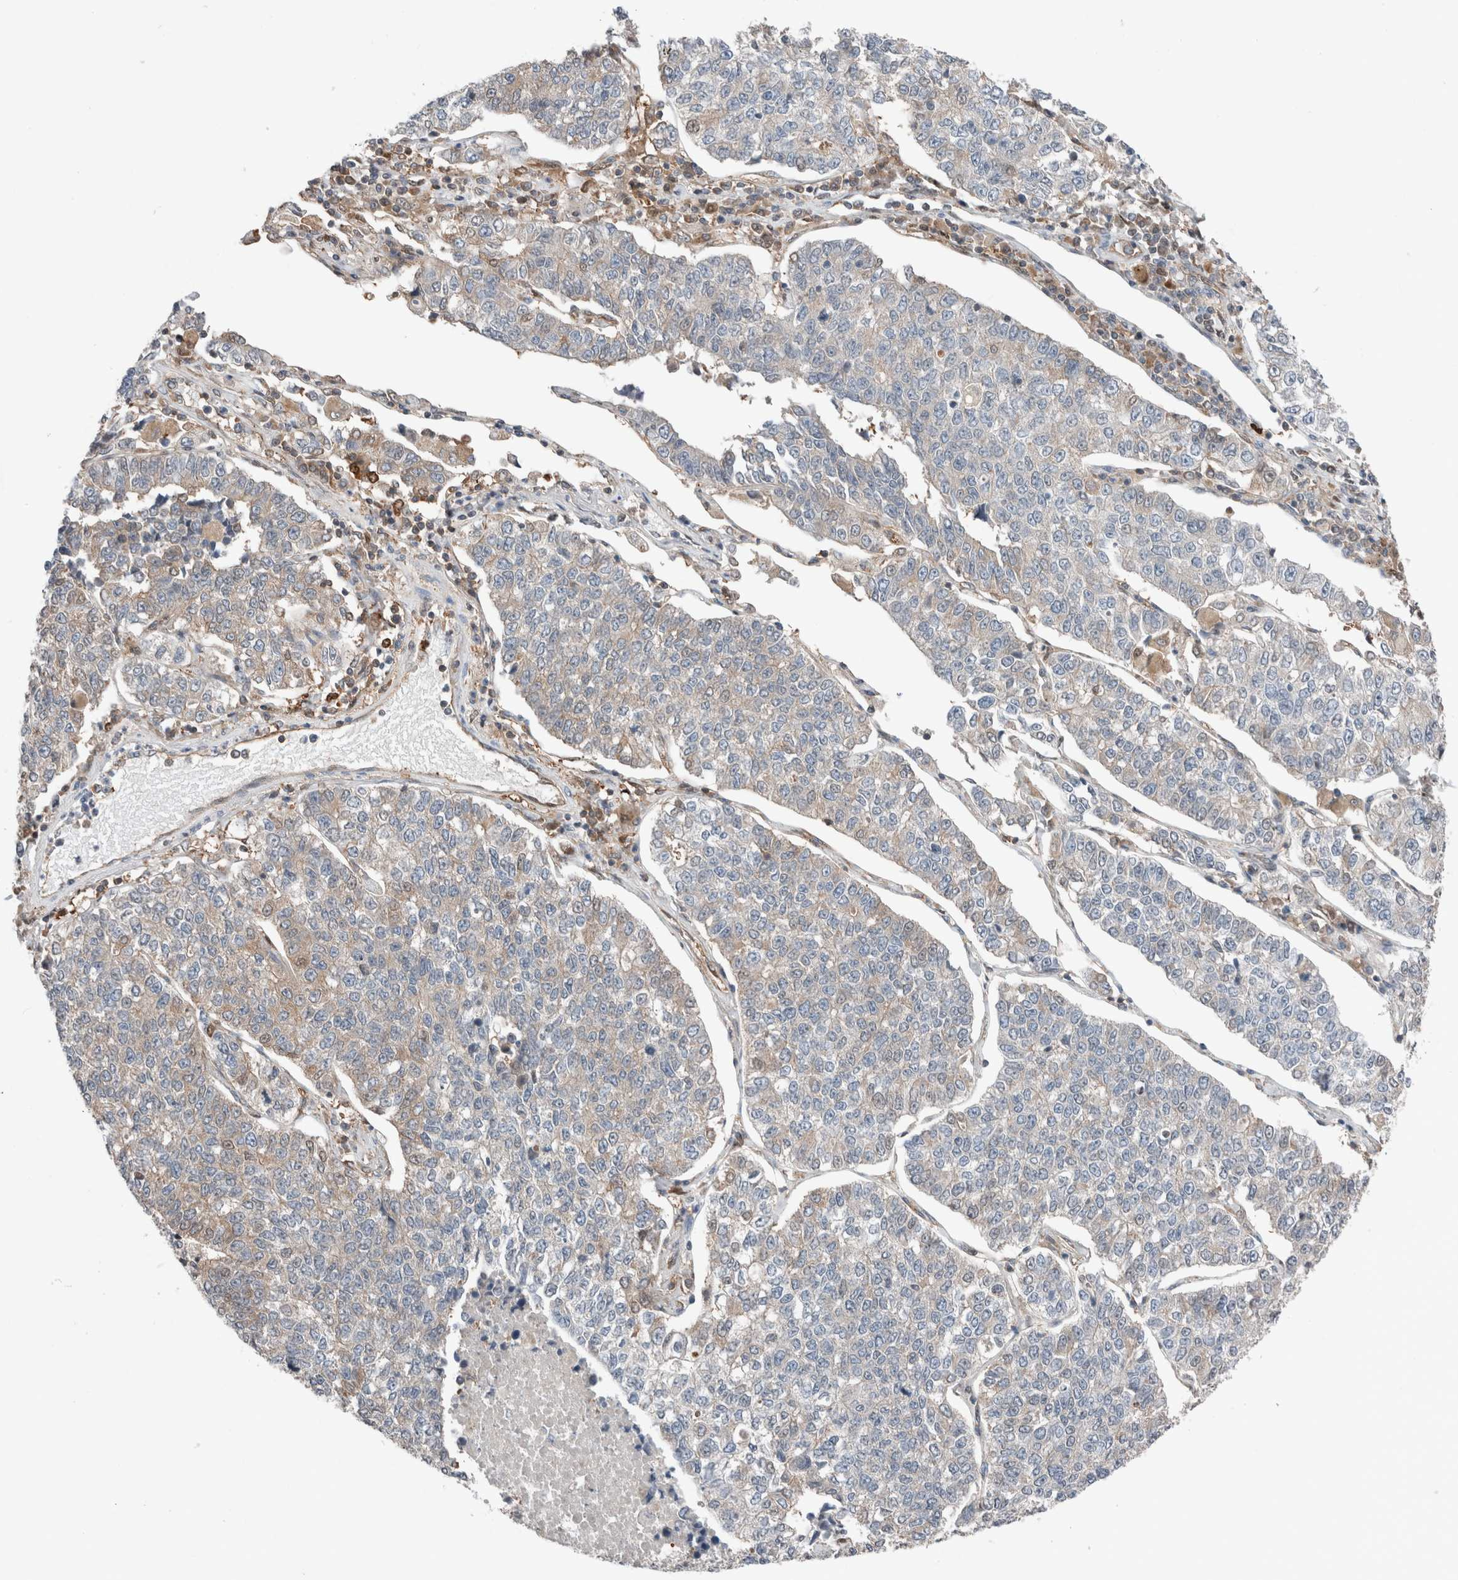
{"staining": {"intensity": "weak", "quantity": "<25%", "location": "cytoplasmic/membranous"}, "tissue": "lung cancer", "cell_type": "Tumor cells", "image_type": "cancer", "snomed": [{"axis": "morphology", "description": "Adenocarcinoma, NOS"}, {"axis": "topography", "description": "Lung"}], "caption": "Image shows no significant protein staining in tumor cells of adenocarcinoma (lung).", "gene": "XPNPEP1", "patient": {"sex": "male", "age": 49}}